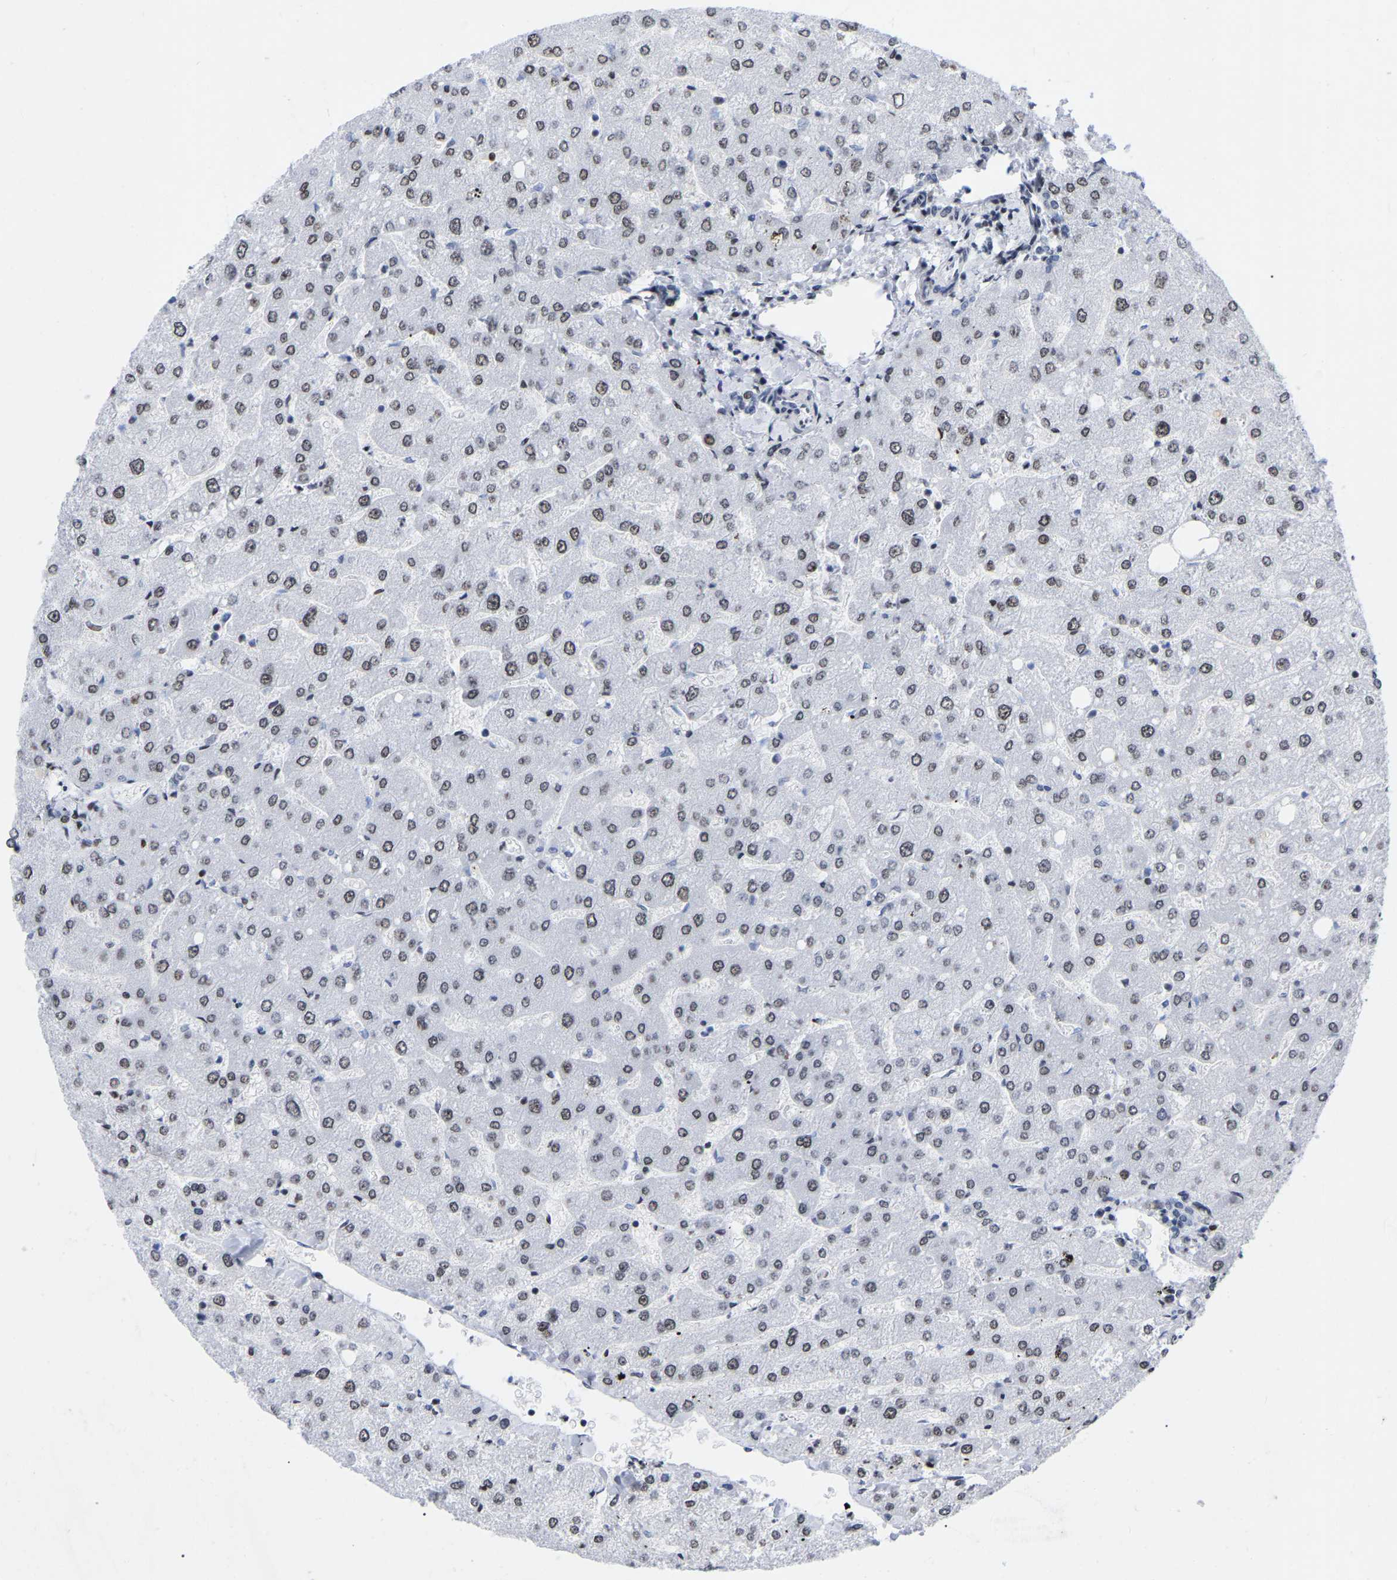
{"staining": {"intensity": "negative", "quantity": "none", "location": "none"}, "tissue": "liver", "cell_type": "Cholangiocytes", "image_type": "normal", "snomed": [{"axis": "morphology", "description": "Normal tissue, NOS"}, {"axis": "topography", "description": "Liver"}], "caption": "Photomicrograph shows no protein staining in cholangiocytes of benign liver. (Brightfield microscopy of DAB (3,3'-diaminobenzidine) IHC at high magnification).", "gene": "PRCC", "patient": {"sex": "male", "age": 55}}